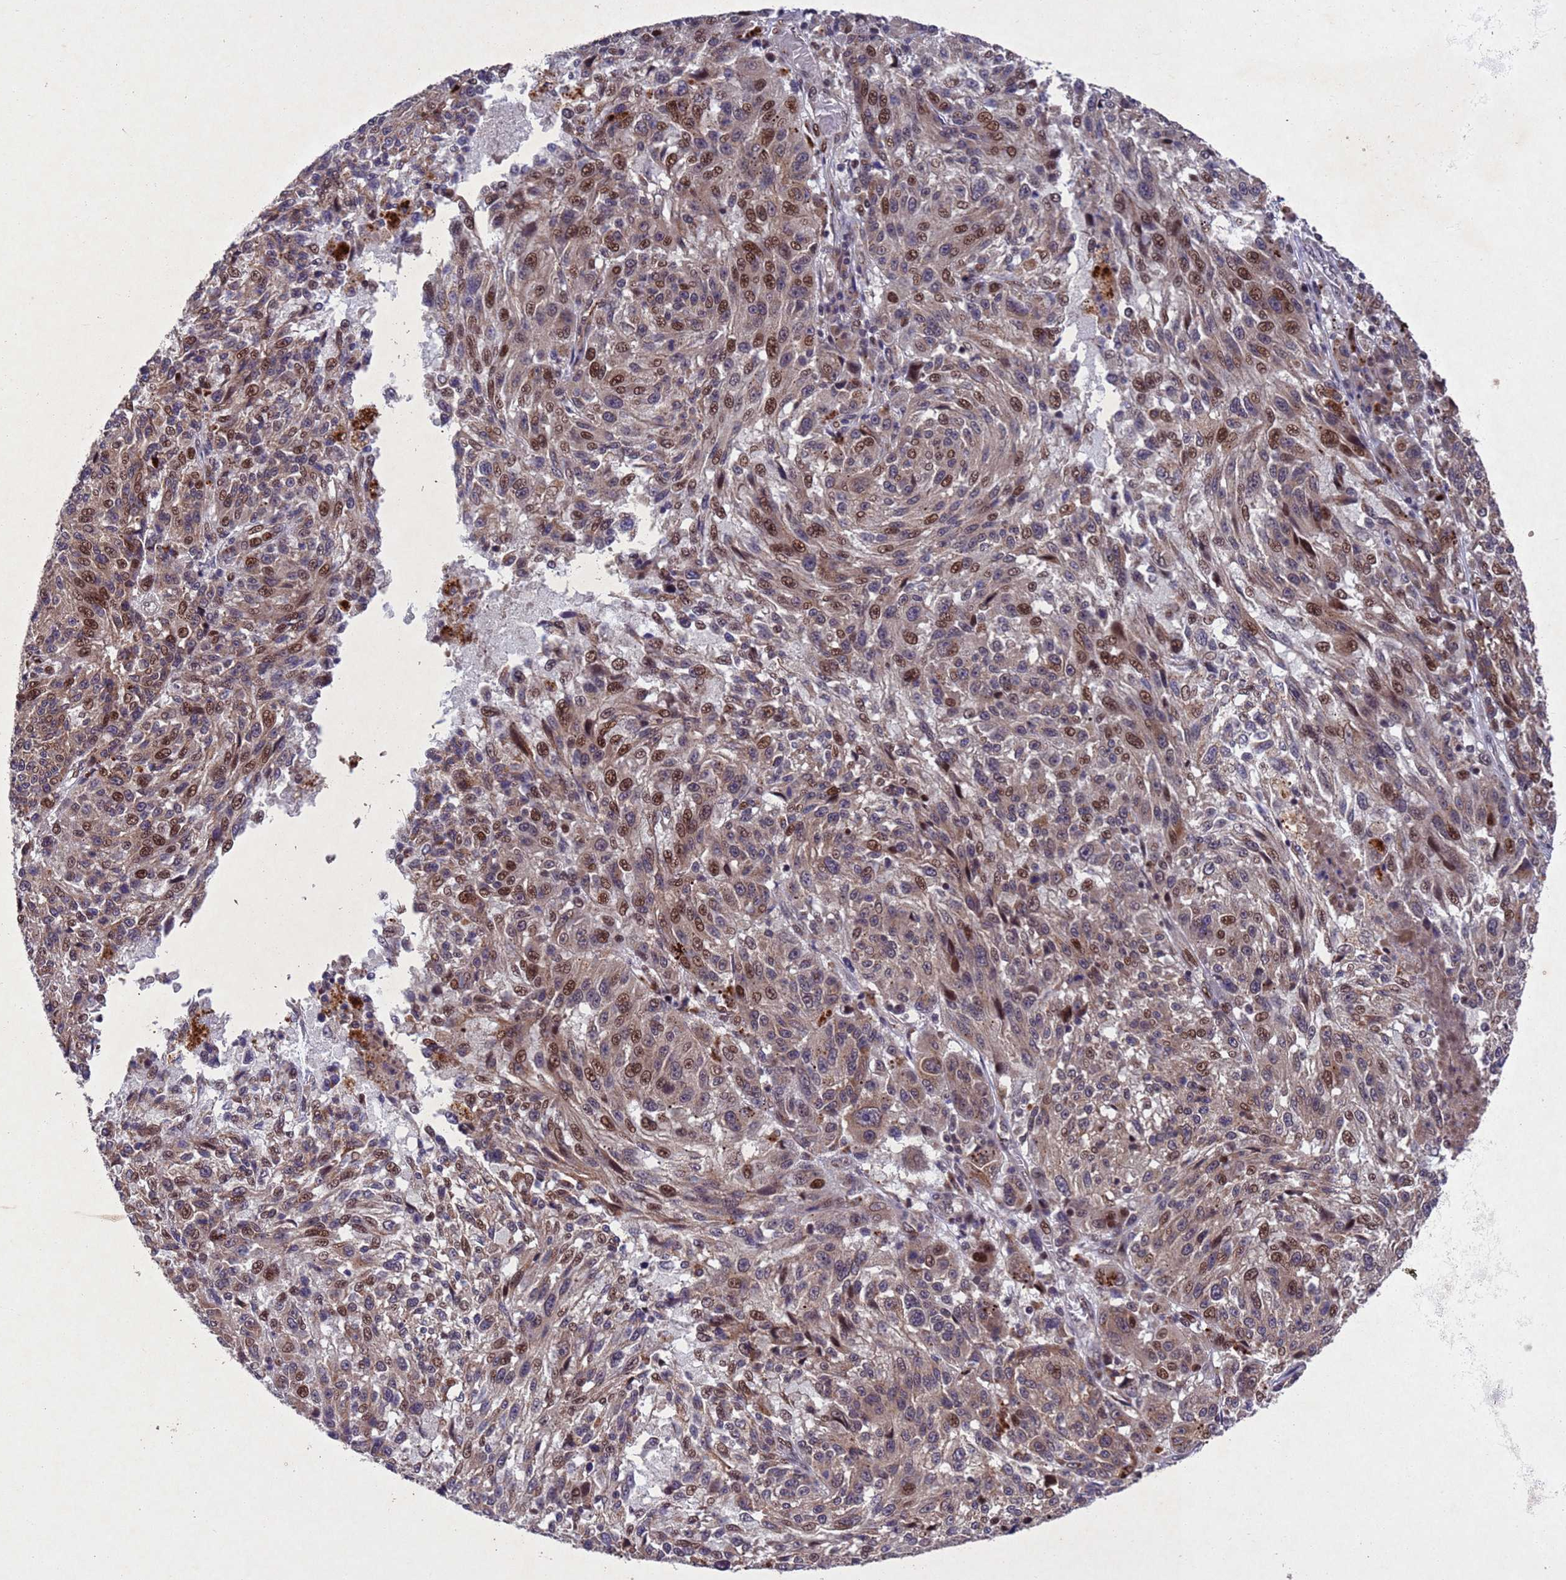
{"staining": {"intensity": "strong", "quantity": "25%-75%", "location": "cytoplasmic/membranous,nuclear"}, "tissue": "melanoma", "cell_type": "Tumor cells", "image_type": "cancer", "snomed": [{"axis": "morphology", "description": "Malignant melanoma, NOS"}, {"axis": "topography", "description": "Skin"}], "caption": "Immunohistochemical staining of melanoma displays strong cytoplasmic/membranous and nuclear protein staining in about 25%-75% of tumor cells.", "gene": "TBK1", "patient": {"sex": "male", "age": 53}}